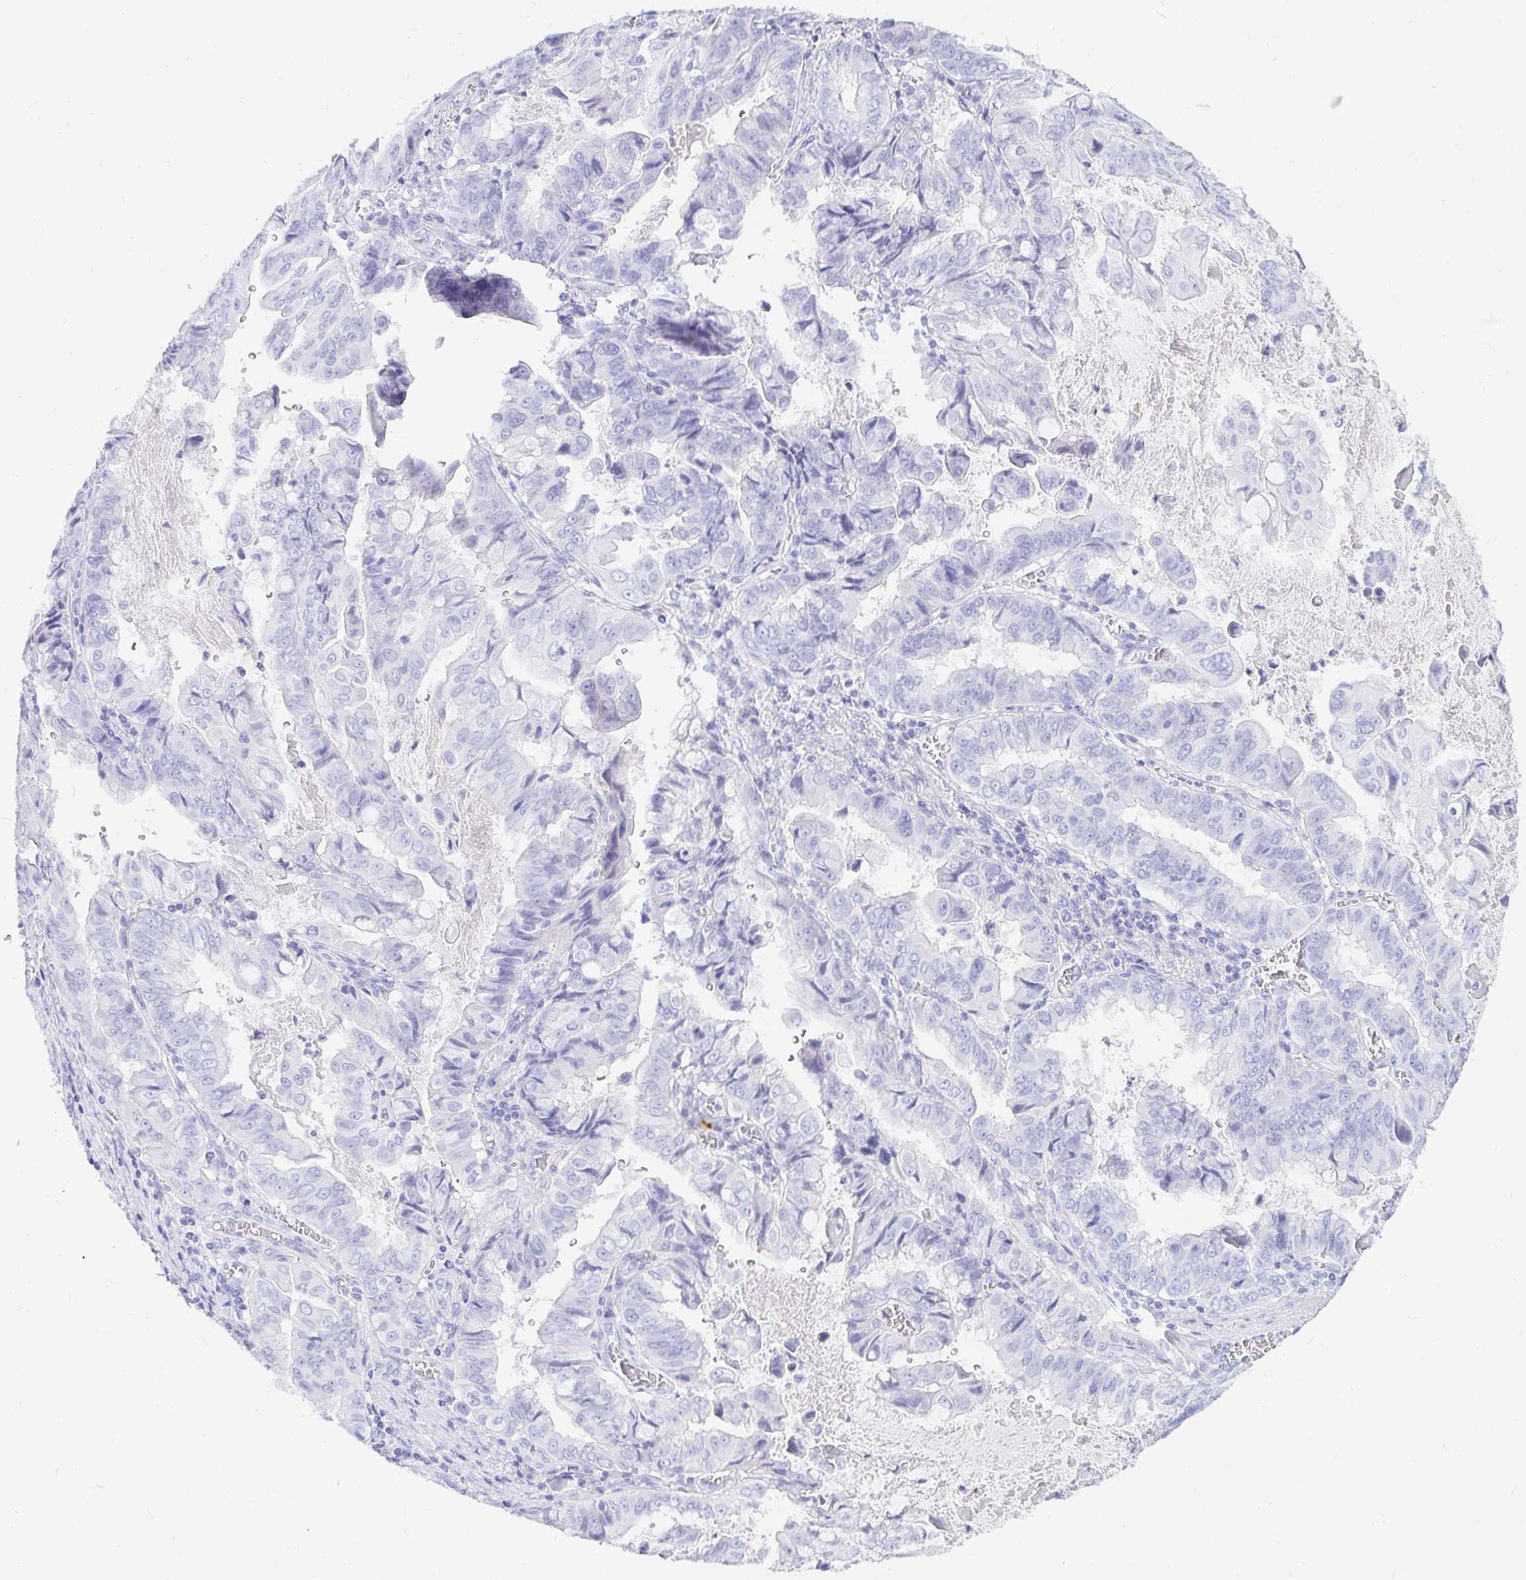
{"staining": {"intensity": "negative", "quantity": "none", "location": "none"}, "tissue": "stomach cancer", "cell_type": "Tumor cells", "image_type": "cancer", "snomed": [{"axis": "morphology", "description": "Adenocarcinoma, NOS"}, {"axis": "topography", "description": "Stomach, upper"}], "caption": "This is an immunohistochemistry (IHC) image of human adenocarcinoma (stomach). There is no expression in tumor cells.", "gene": "NR2E1", "patient": {"sex": "male", "age": 80}}